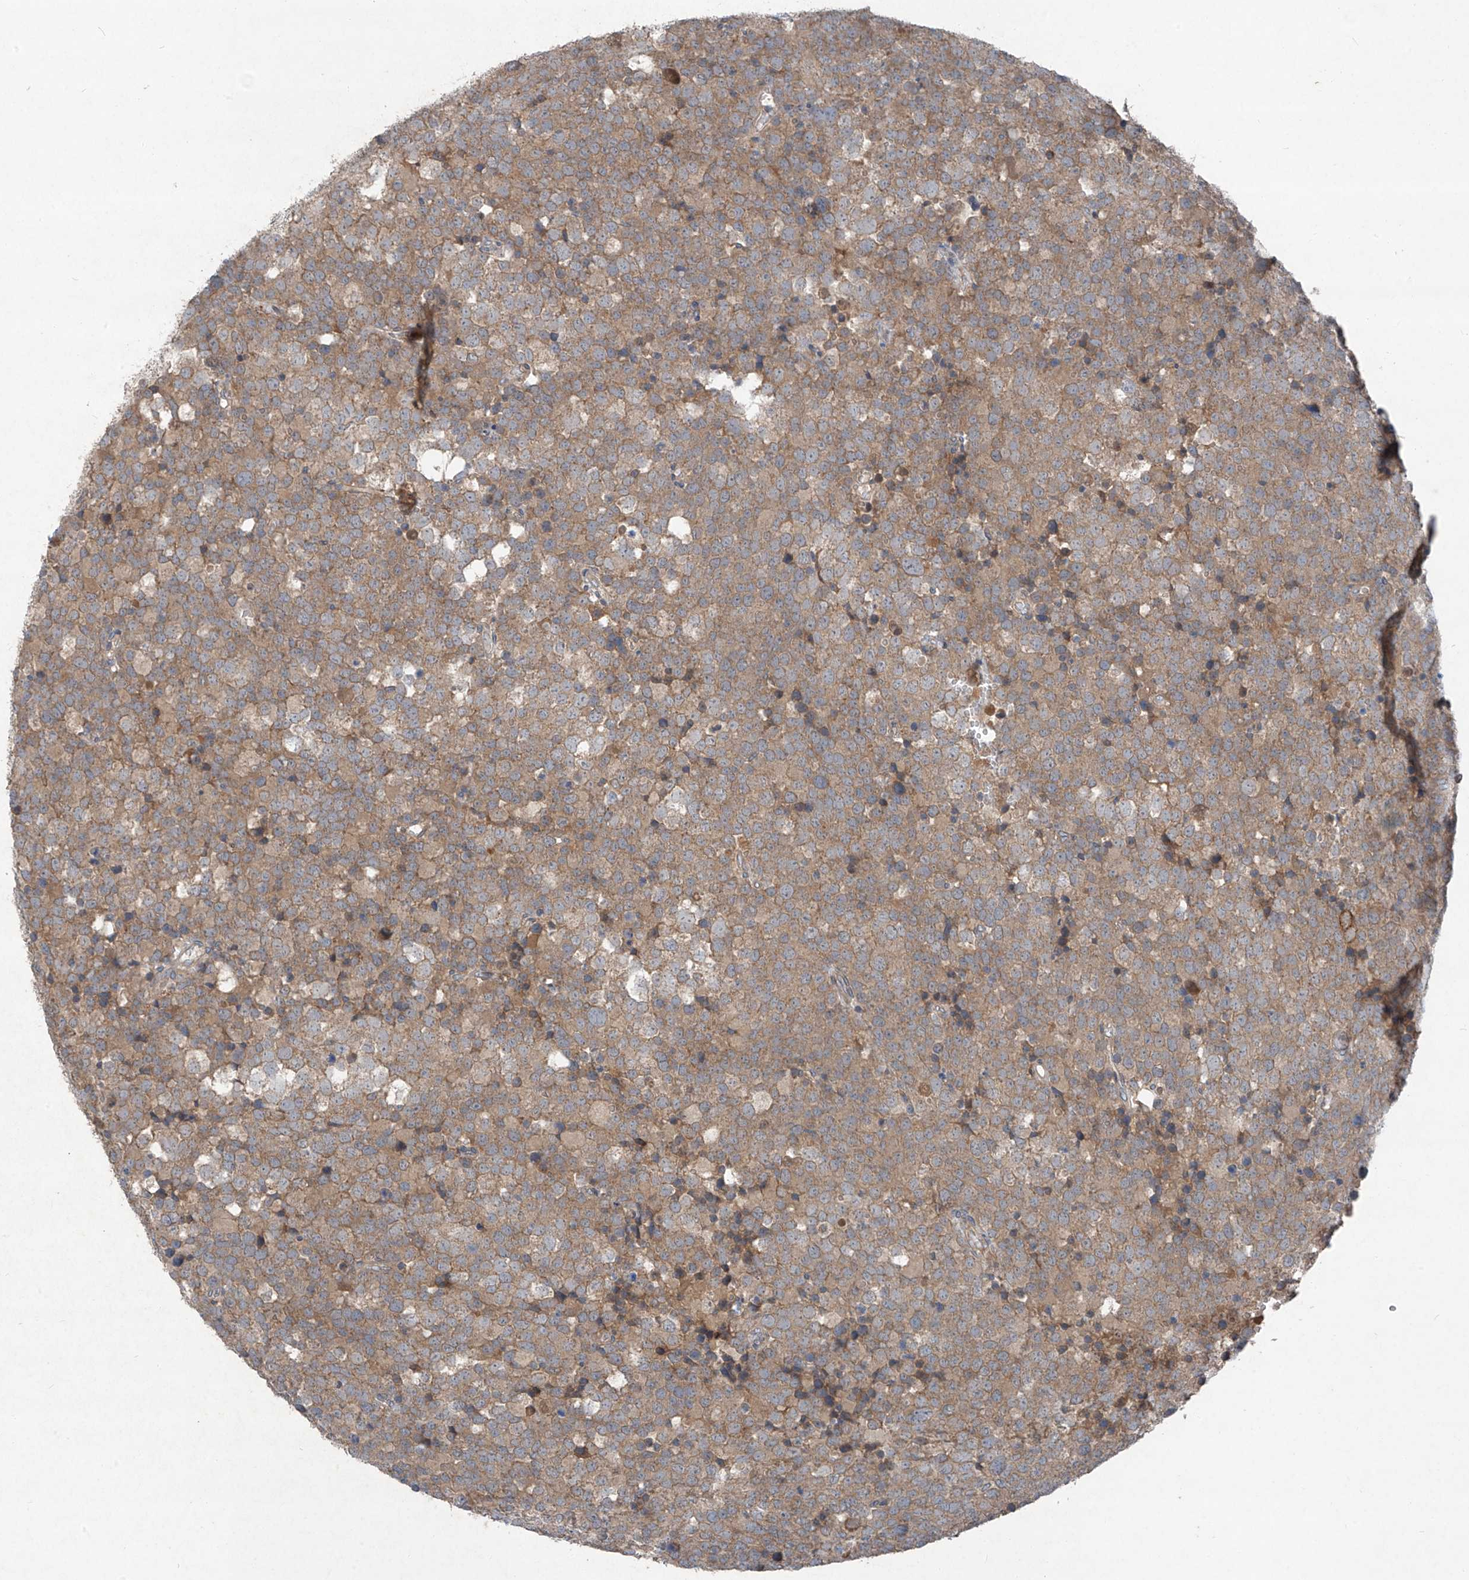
{"staining": {"intensity": "weak", "quantity": ">75%", "location": "cytoplasmic/membranous"}, "tissue": "testis cancer", "cell_type": "Tumor cells", "image_type": "cancer", "snomed": [{"axis": "morphology", "description": "Seminoma, NOS"}, {"axis": "topography", "description": "Testis"}], "caption": "Immunohistochemical staining of testis cancer demonstrates low levels of weak cytoplasmic/membranous protein staining in about >75% of tumor cells.", "gene": "FOXRED2", "patient": {"sex": "male", "age": 71}}